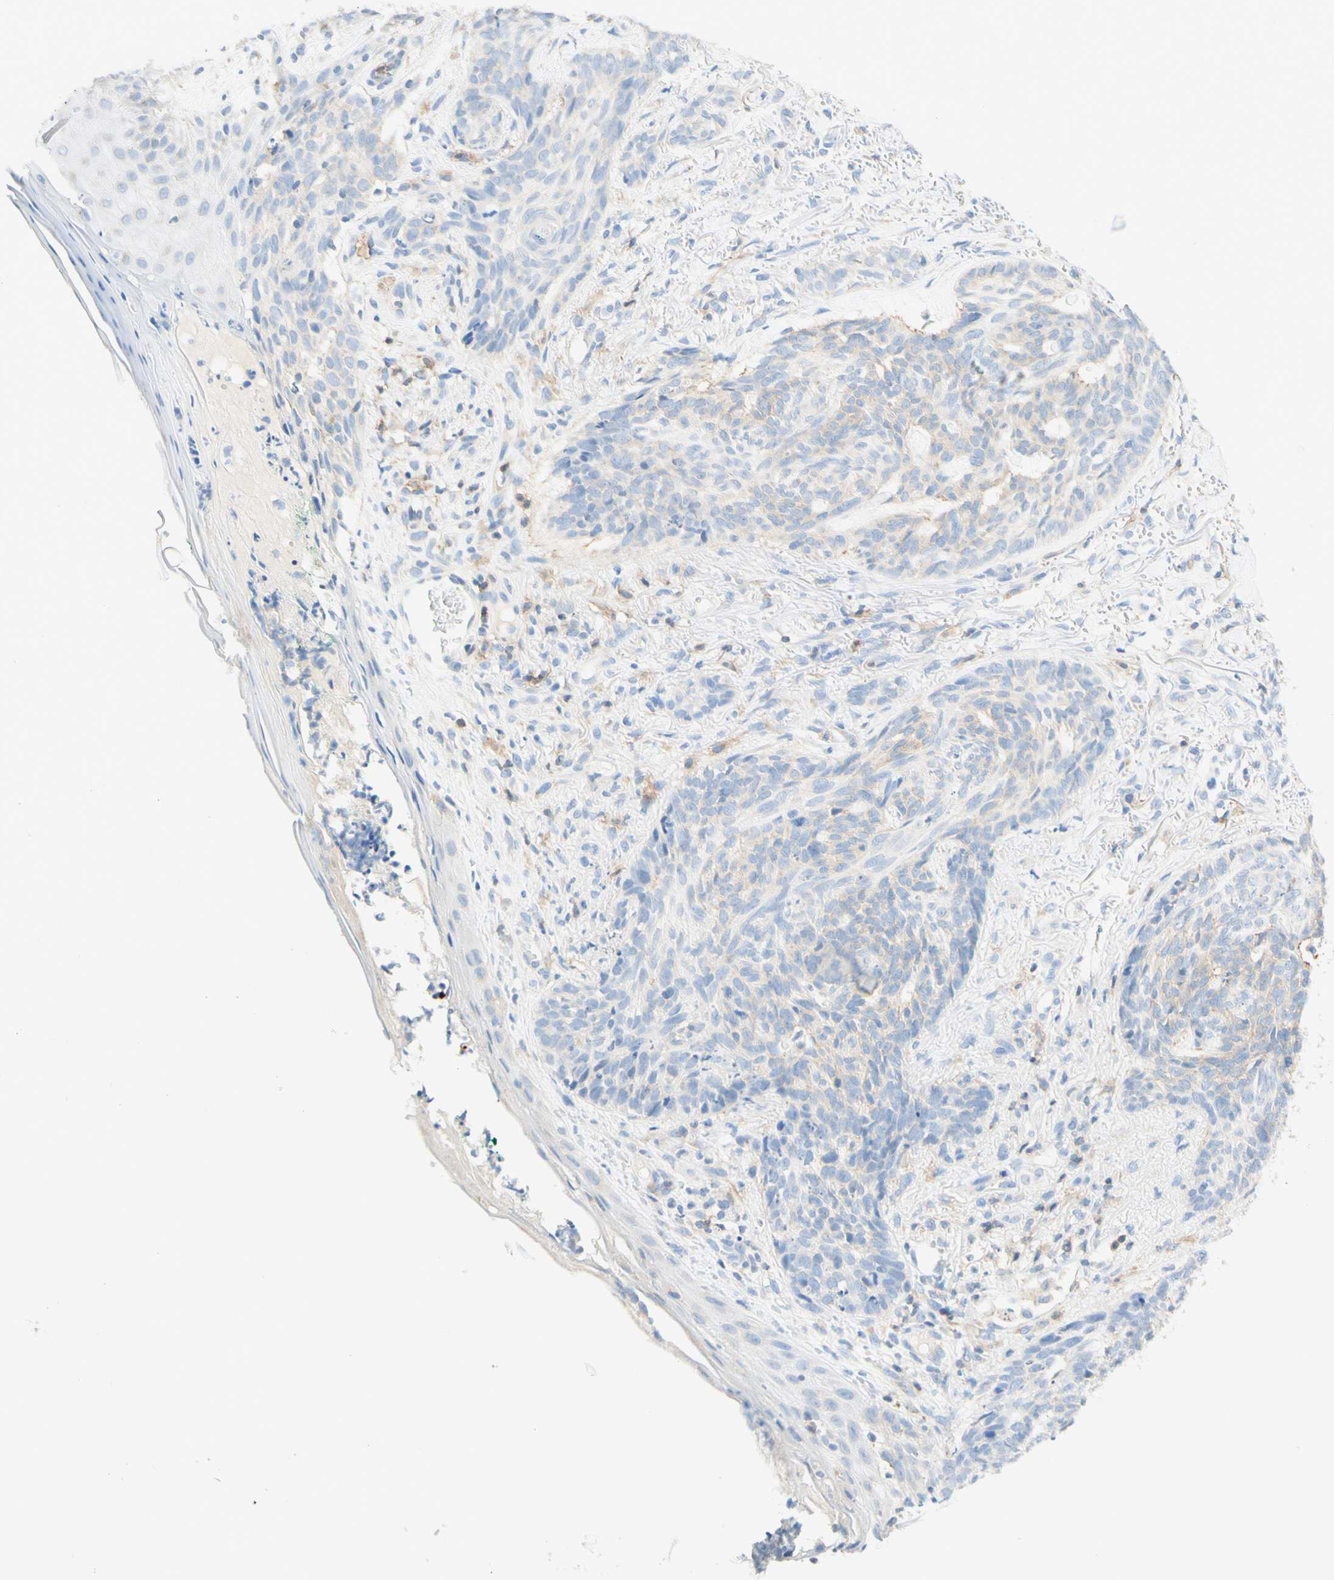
{"staining": {"intensity": "weak", "quantity": "<25%", "location": "cytoplasmic/membranous"}, "tissue": "skin cancer", "cell_type": "Tumor cells", "image_type": "cancer", "snomed": [{"axis": "morphology", "description": "Basal cell carcinoma"}, {"axis": "topography", "description": "Skin"}], "caption": "Basal cell carcinoma (skin) was stained to show a protein in brown. There is no significant positivity in tumor cells. The staining was performed using DAB (3,3'-diaminobenzidine) to visualize the protein expression in brown, while the nuclei were stained in blue with hematoxylin (Magnification: 20x).", "gene": "LAT", "patient": {"sex": "male", "age": 43}}